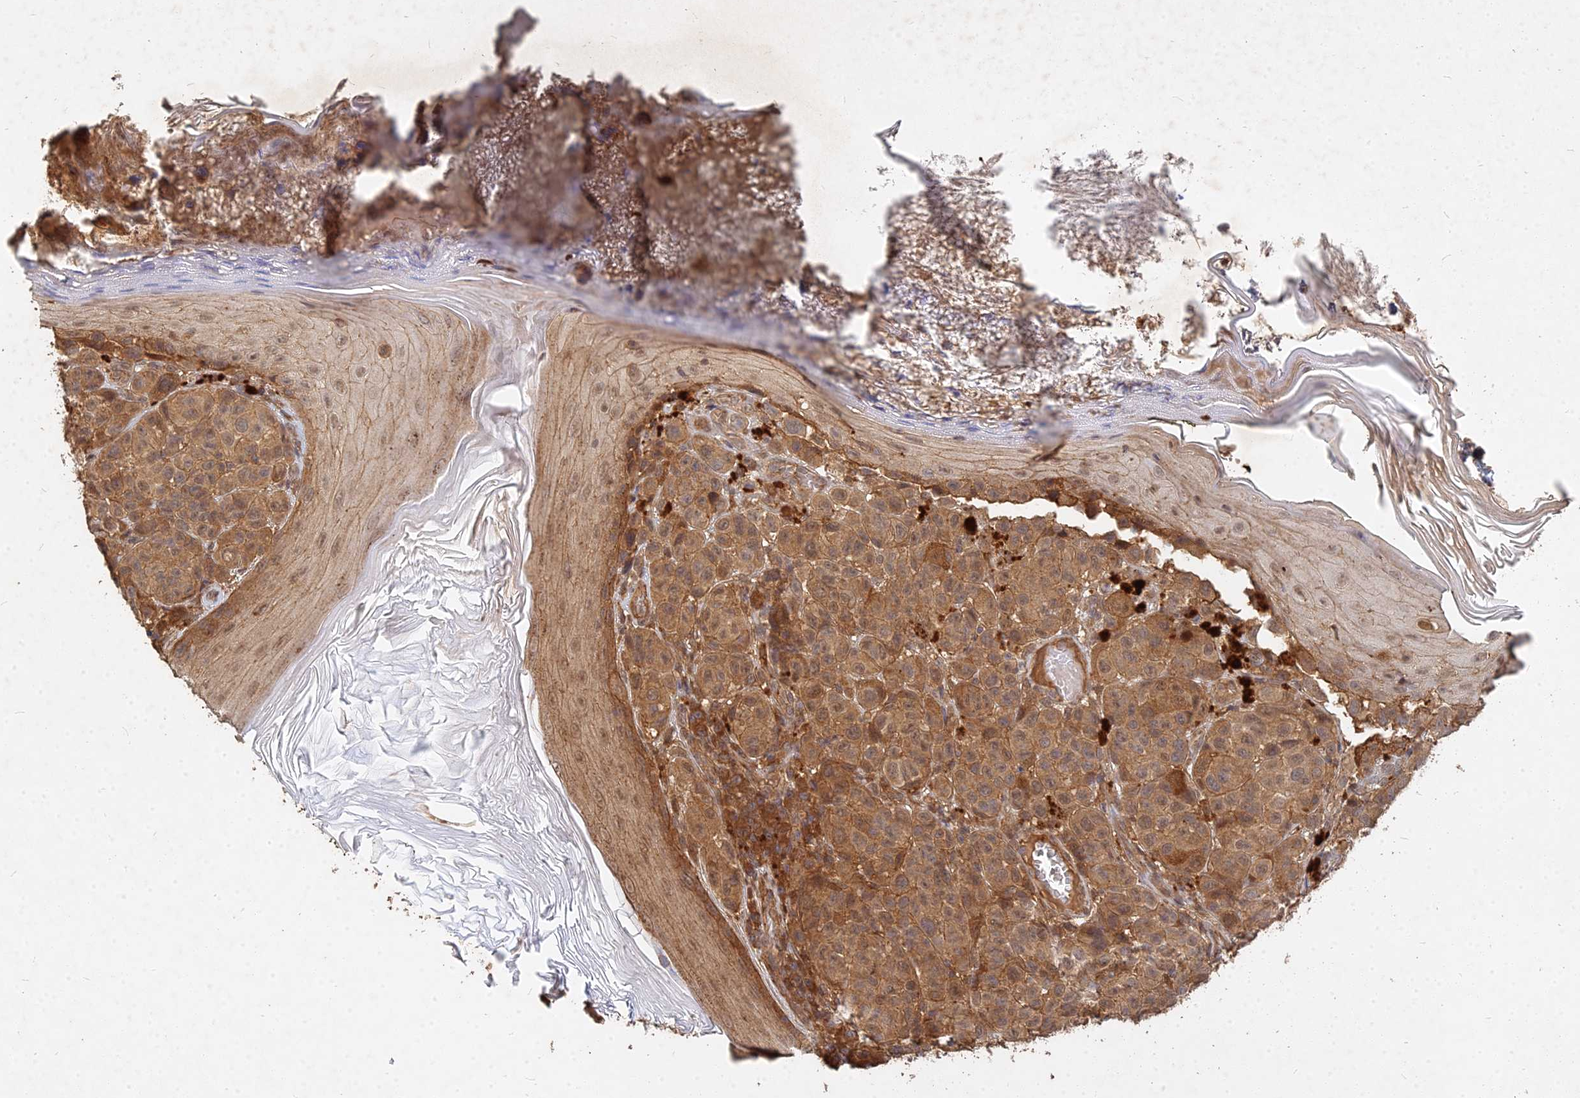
{"staining": {"intensity": "moderate", "quantity": ">75%", "location": "cytoplasmic/membranous"}, "tissue": "melanoma", "cell_type": "Tumor cells", "image_type": "cancer", "snomed": [{"axis": "morphology", "description": "Malignant melanoma, NOS"}, {"axis": "topography", "description": "Skin"}], "caption": "High-power microscopy captured an immunohistochemistry (IHC) micrograph of melanoma, revealing moderate cytoplasmic/membranous staining in approximately >75% of tumor cells. The staining was performed using DAB (3,3'-diaminobenzidine), with brown indicating positive protein expression. Nuclei are stained blue with hematoxylin.", "gene": "UBE2W", "patient": {"sex": "male", "age": 38}}